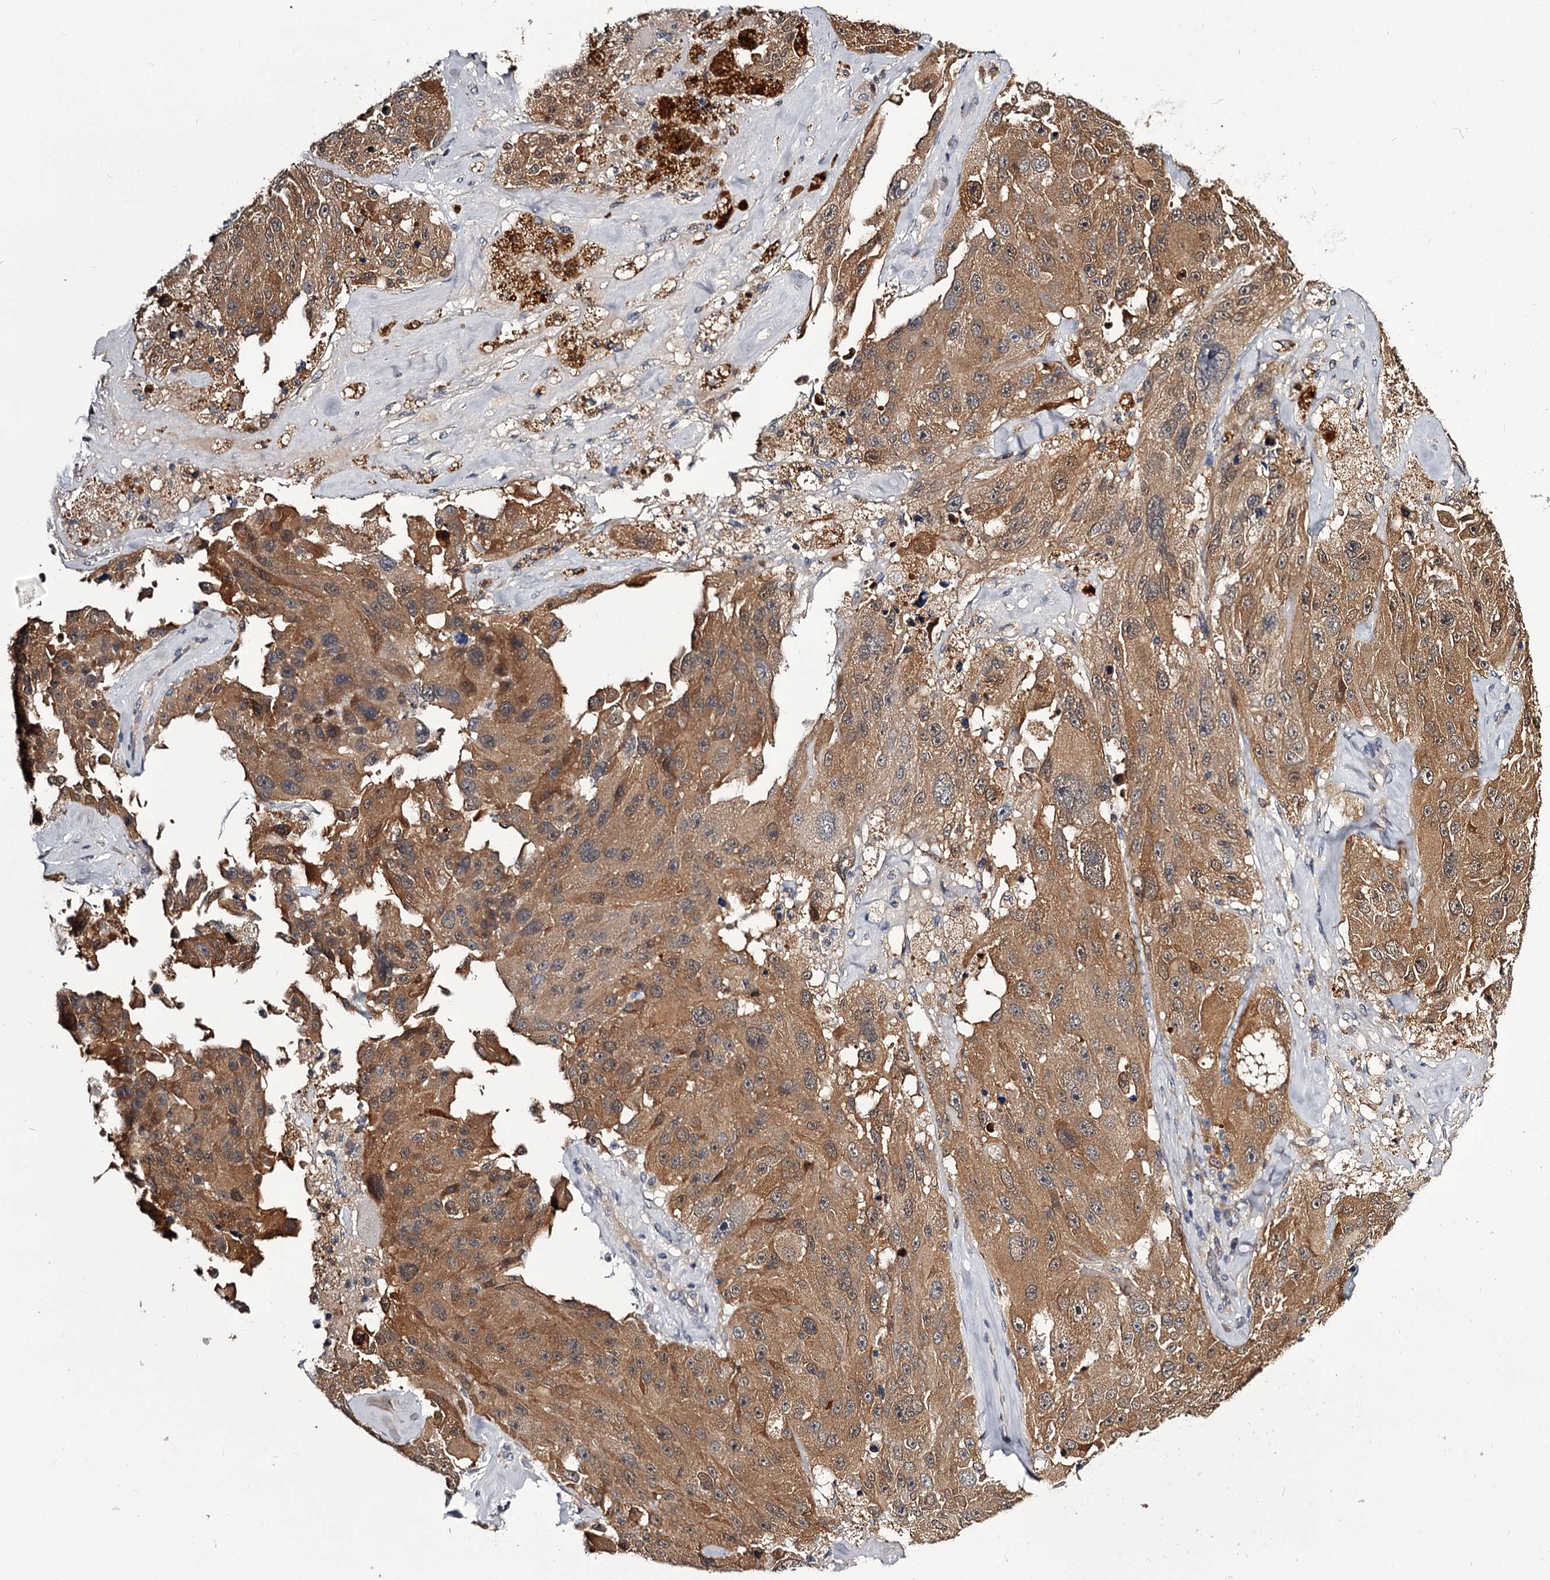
{"staining": {"intensity": "moderate", "quantity": ">75%", "location": "cytoplasmic/membranous"}, "tissue": "melanoma", "cell_type": "Tumor cells", "image_type": "cancer", "snomed": [{"axis": "morphology", "description": "Malignant melanoma, Metastatic site"}, {"axis": "topography", "description": "Lymph node"}], "caption": "Melanoma stained for a protein (brown) shows moderate cytoplasmic/membranous positive staining in approximately >75% of tumor cells.", "gene": "GSTO1", "patient": {"sex": "male", "age": 62}}